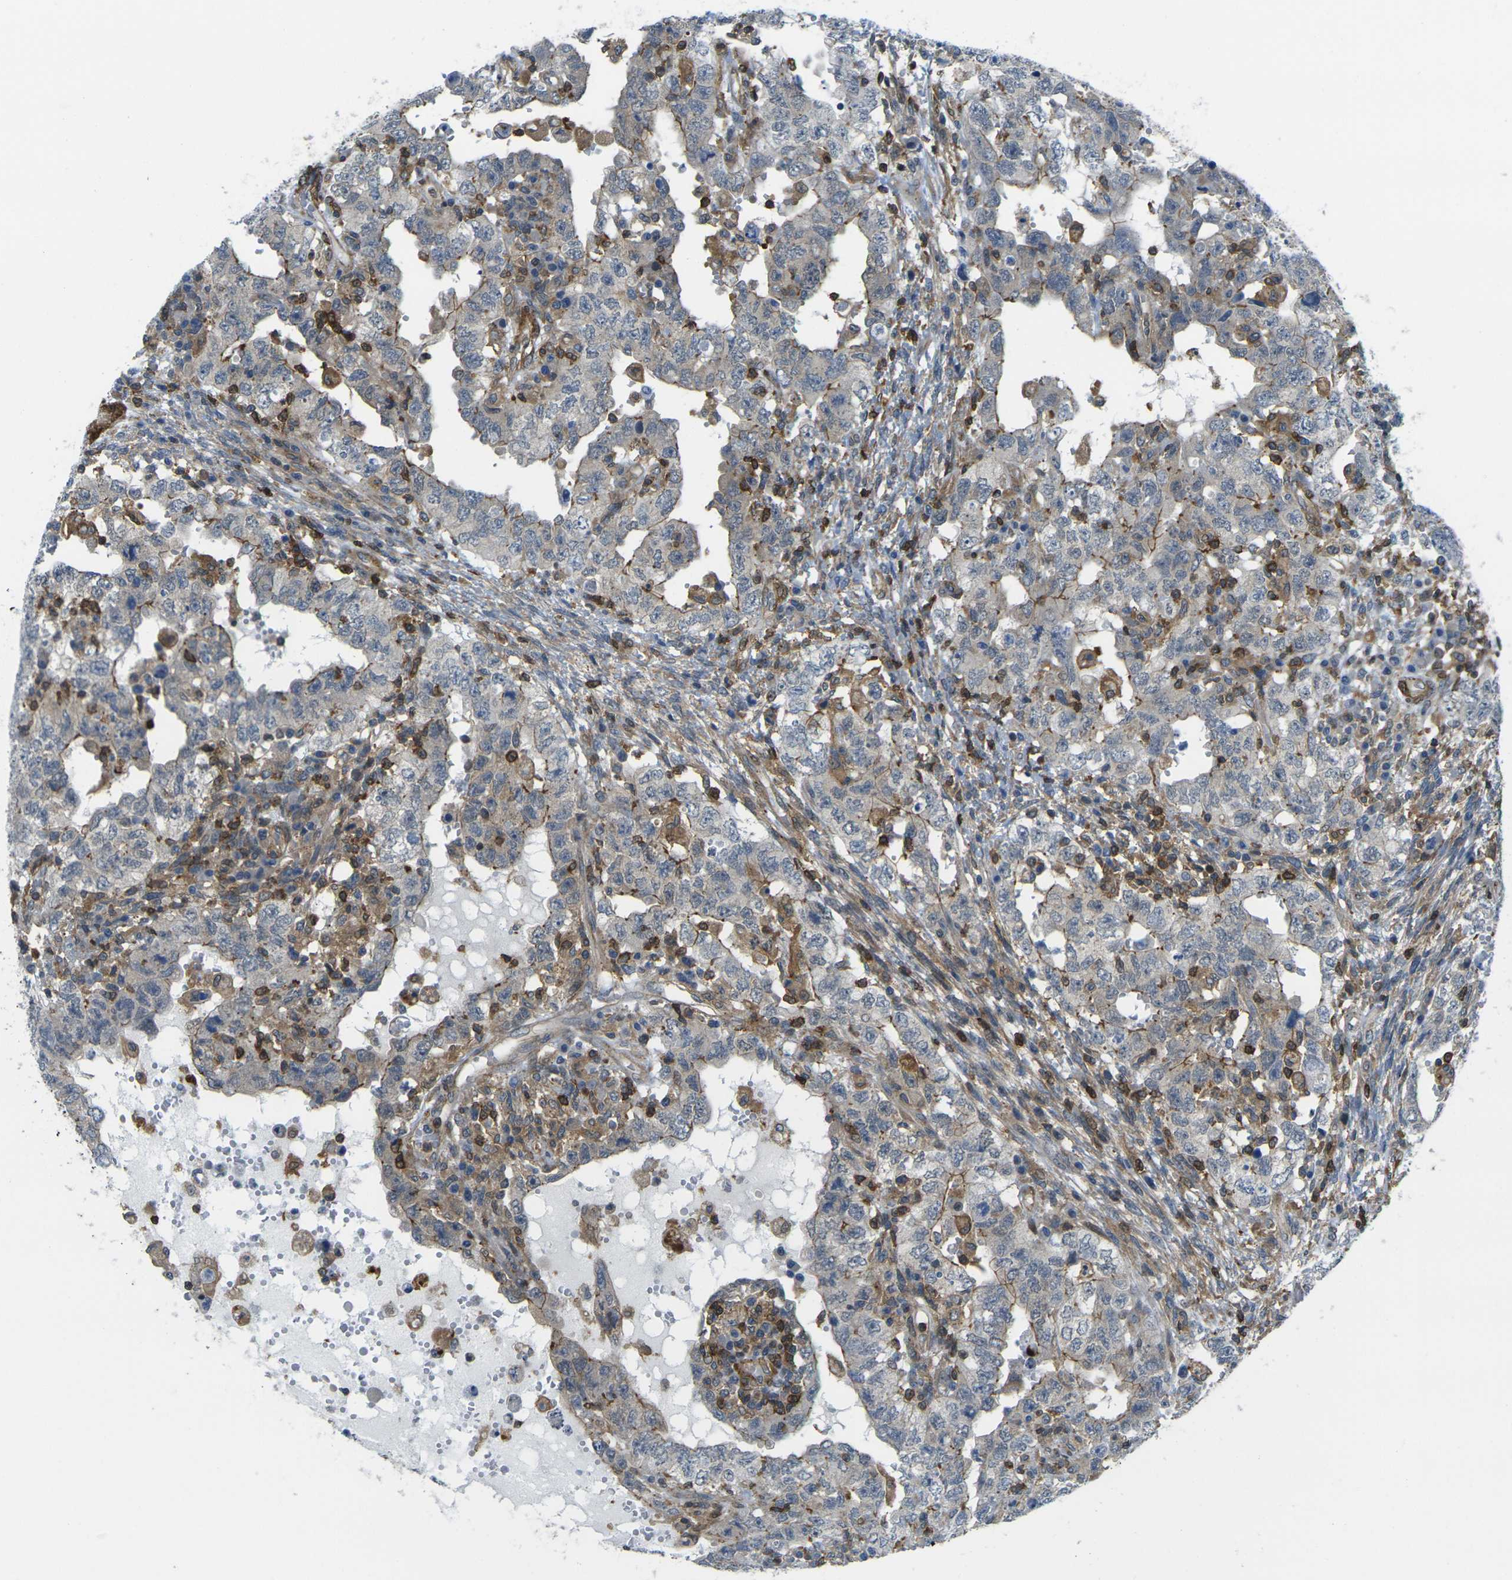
{"staining": {"intensity": "weak", "quantity": "<25%", "location": "cytoplasmic/membranous"}, "tissue": "testis cancer", "cell_type": "Tumor cells", "image_type": "cancer", "snomed": [{"axis": "morphology", "description": "Carcinoma, Embryonal, NOS"}, {"axis": "topography", "description": "Testis"}], "caption": "High magnification brightfield microscopy of embryonal carcinoma (testis) stained with DAB (3,3'-diaminobenzidine) (brown) and counterstained with hematoxylin (blue): tumor cells show no significant positivity.", "gene": "LASP1", "patient": {"sex": "male", "age": 26}}